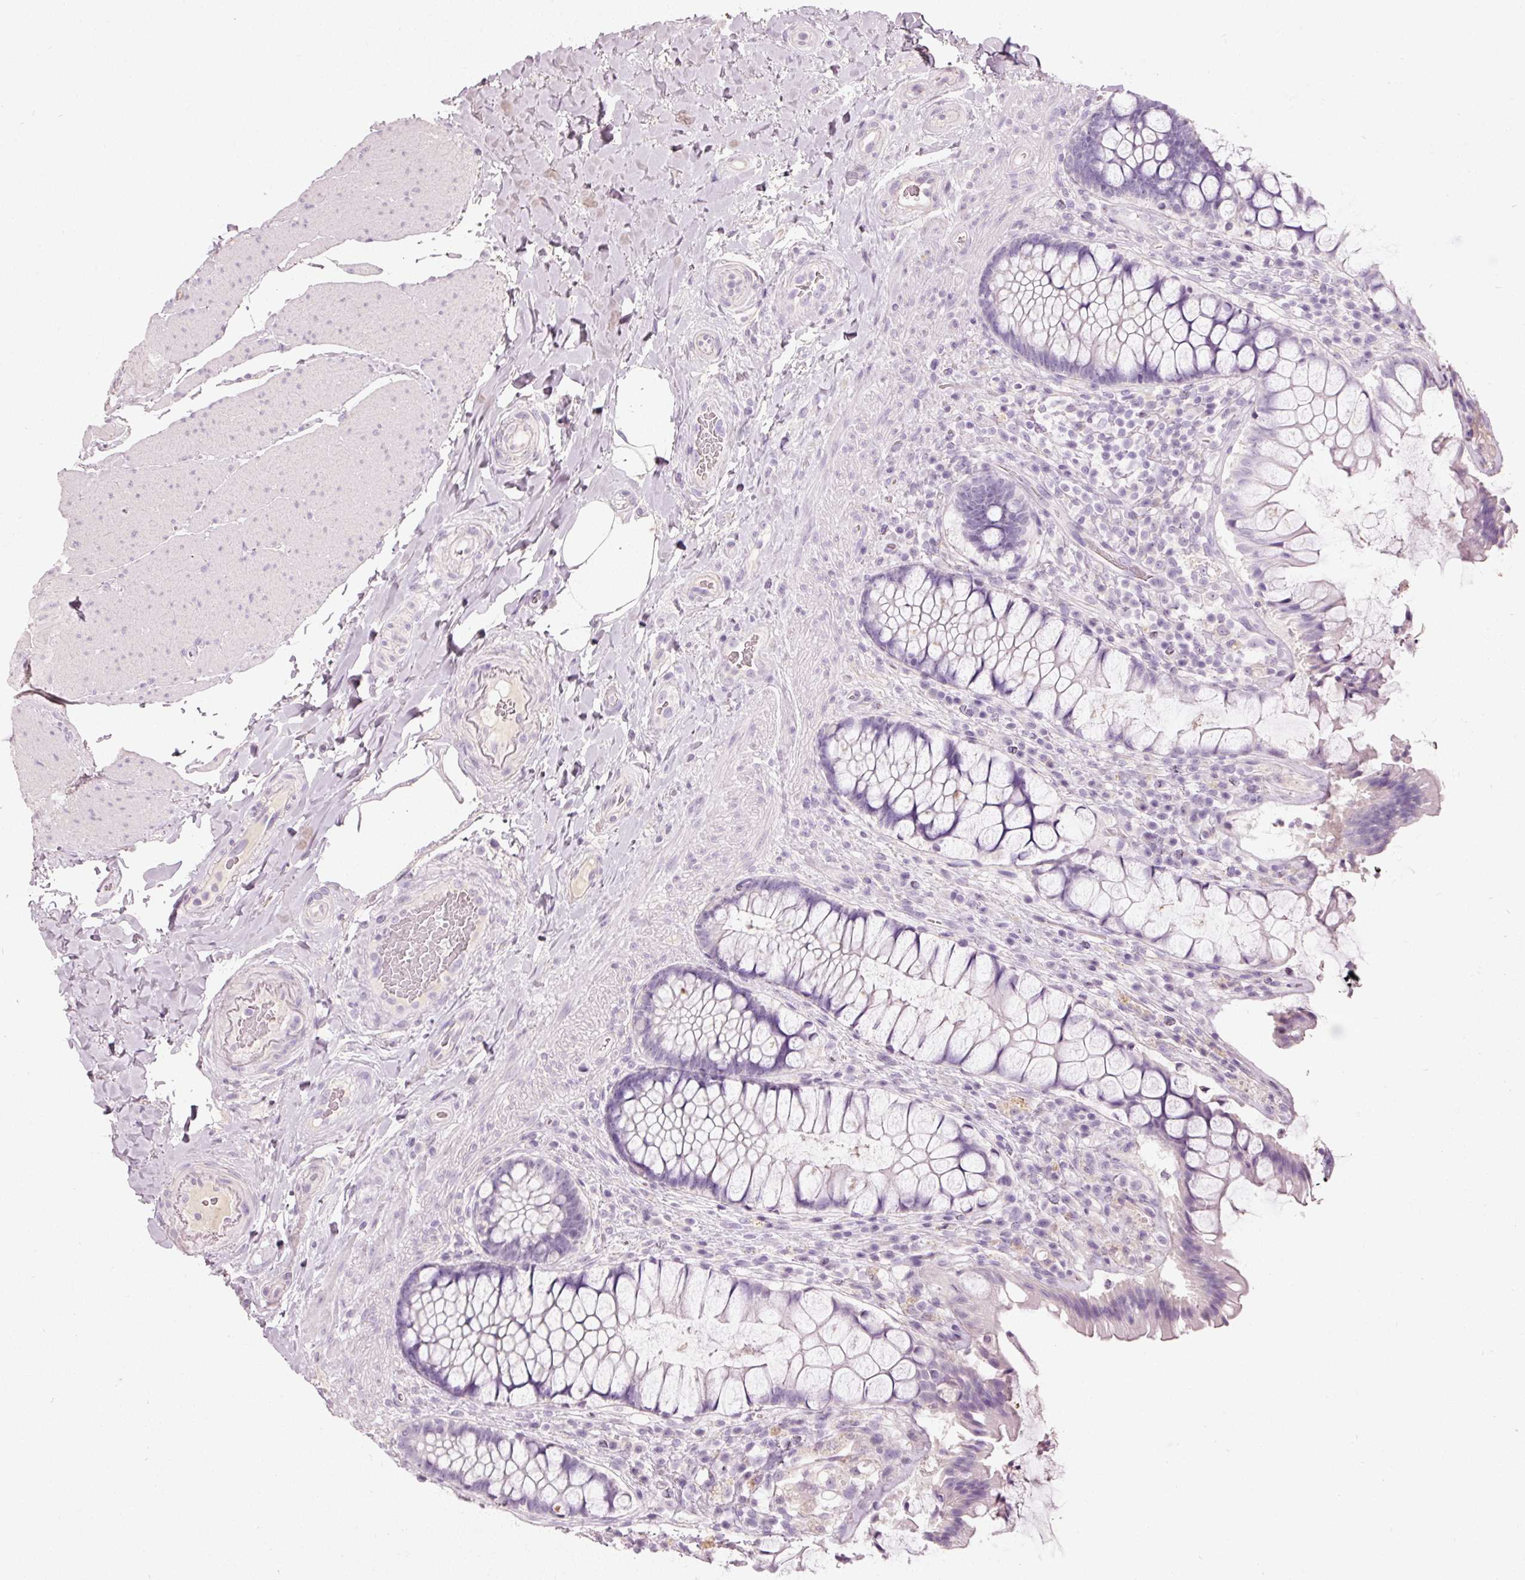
{"staining": {"intensity": "negative", "quantity": "none", "location": "none"}, "tissue": "rectum", "cell_type": "Glandular cells", "image_type": "normal", "snomed": [{"axis": "morphology", "description": "Normal tissue, NOS"}, {"axis": "topography", "description": "Rectum"}], "caption": "Glandular cells show no significant staining in unremarkable rectum. (DAB (3,3'-diaminobenzidine) immunohistochemistry (IHC), high magnification).", "gene": "MUC5AC", "patient": {"sex": "female", "age": 58}}